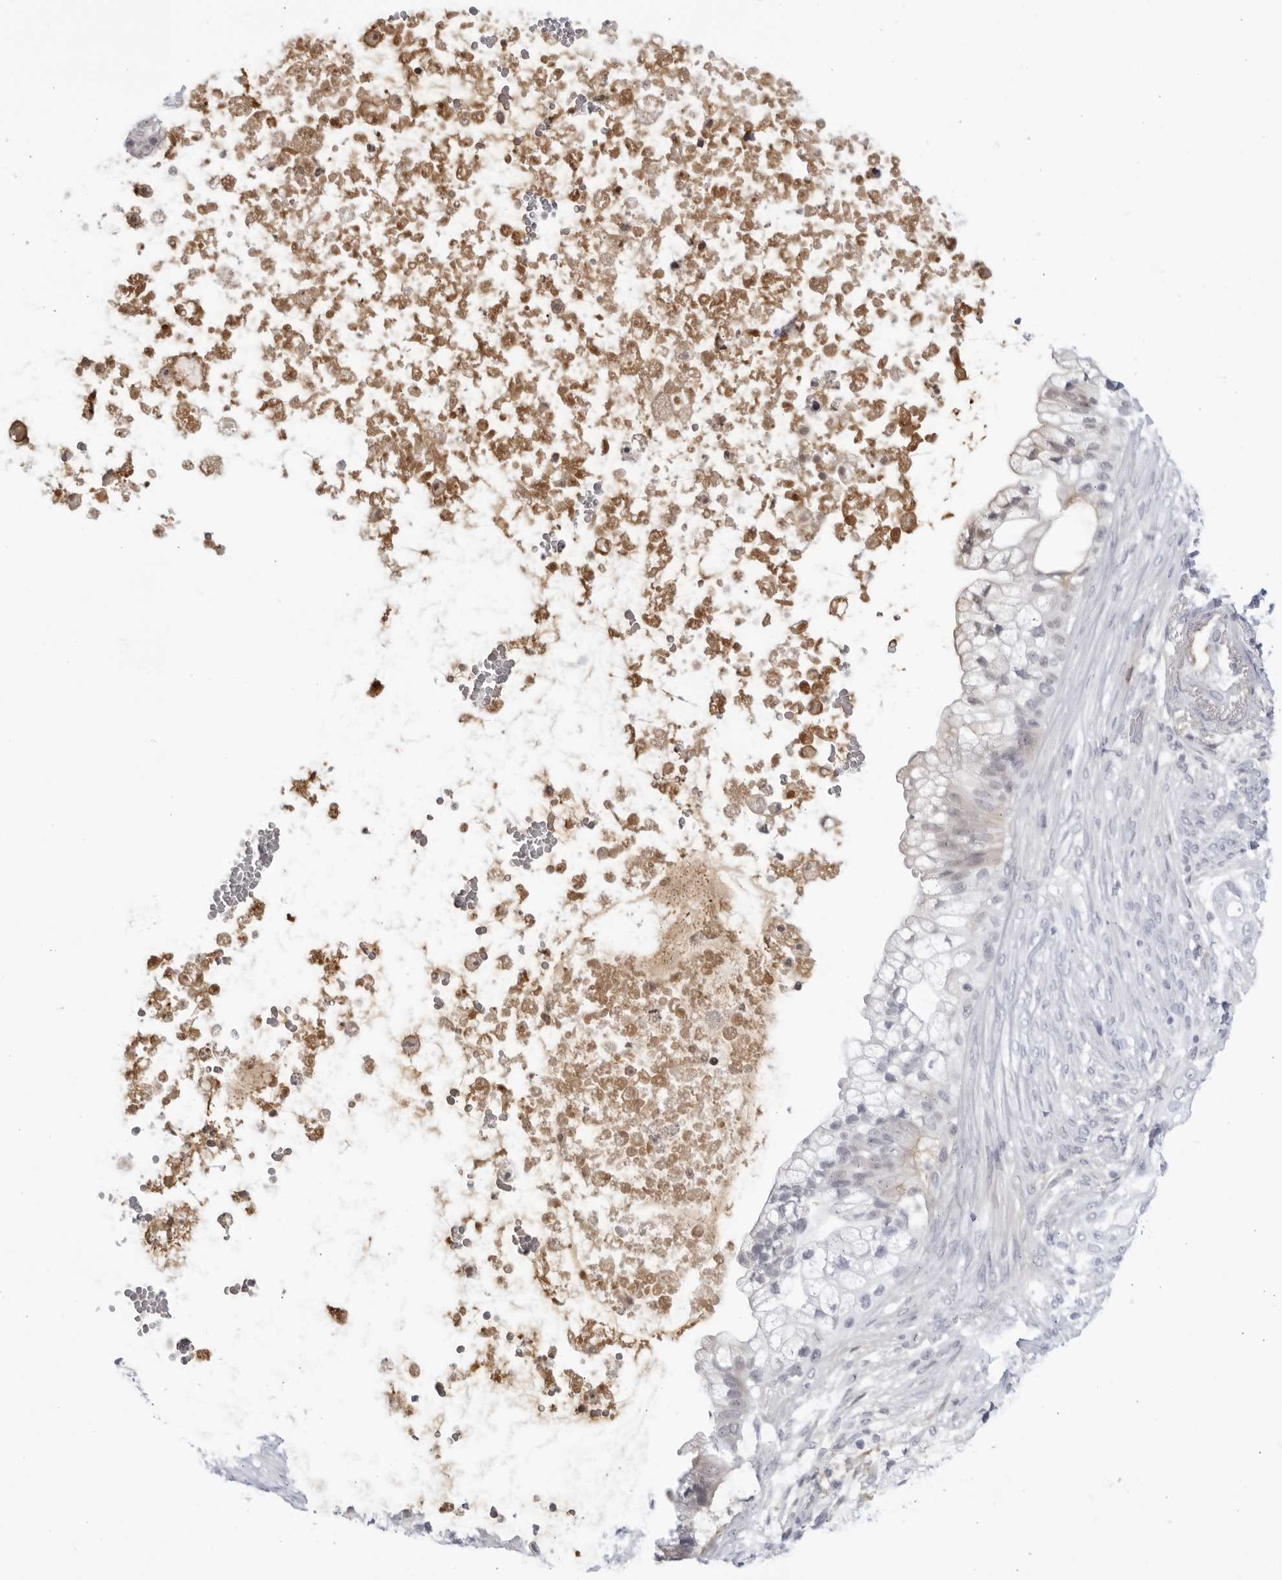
{"staining": {"intensity": "negative", "quantity": "none", "location": "none"}, "tissue": "pancreatic cancer", "cell_type": "Tumor cells", "image_type": "cancer", "snomed": [{"axis": "morphology", "description": "Adenocarcinoma, NOS"}, {"axis": "topography", "description": "Pancreas"}], "caption": "IHC of human pancreatic cancer (adenocarcinoma) displays no expression in tumor cells.", "gene": "CNBD1", "patient": {"sex": "male", "age": 53}}